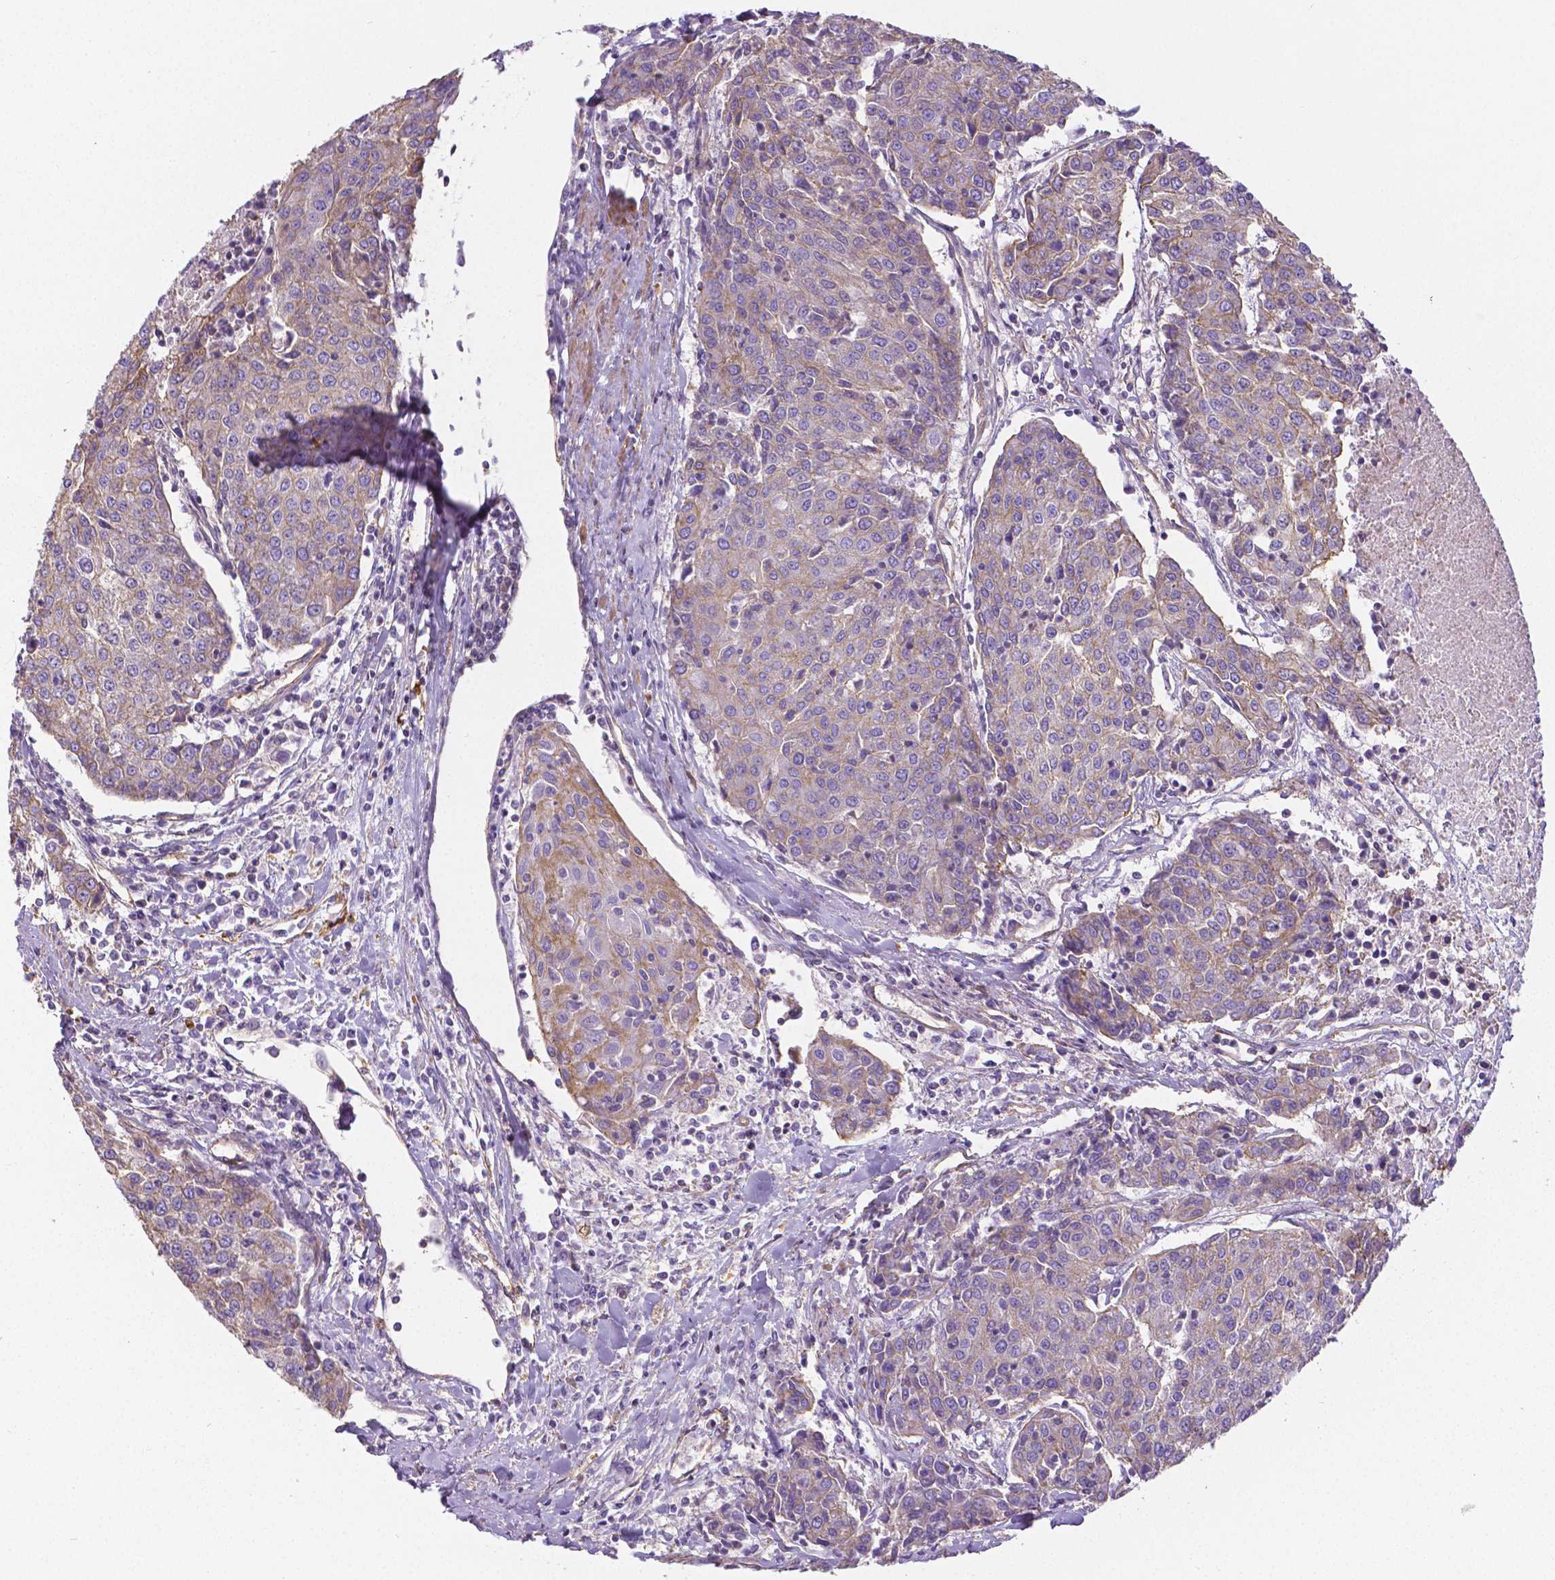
{"staining": {"intensity": "moderate", "quantity": "25%-75%", "location": "cytoplasmic/membranous"}, "tissue": "urothelial cancer", "cell_type": "Tumor cells", "image_type": "cancer", "snomed": [{"axis": "morphology", "description": "Urothelial carcinoma, High grade"}, {"axis": "topography", "description": "Urinary bladder"}], "caption": "The histopathology image demonstrates staining of high-grade urothelial carcinoma, revealing moderate cytoplasmic/membranous protein expression (brown color) within tumor cells.", "gene": "CRMP1", "patient": {"sex": "female", "age": 85}}